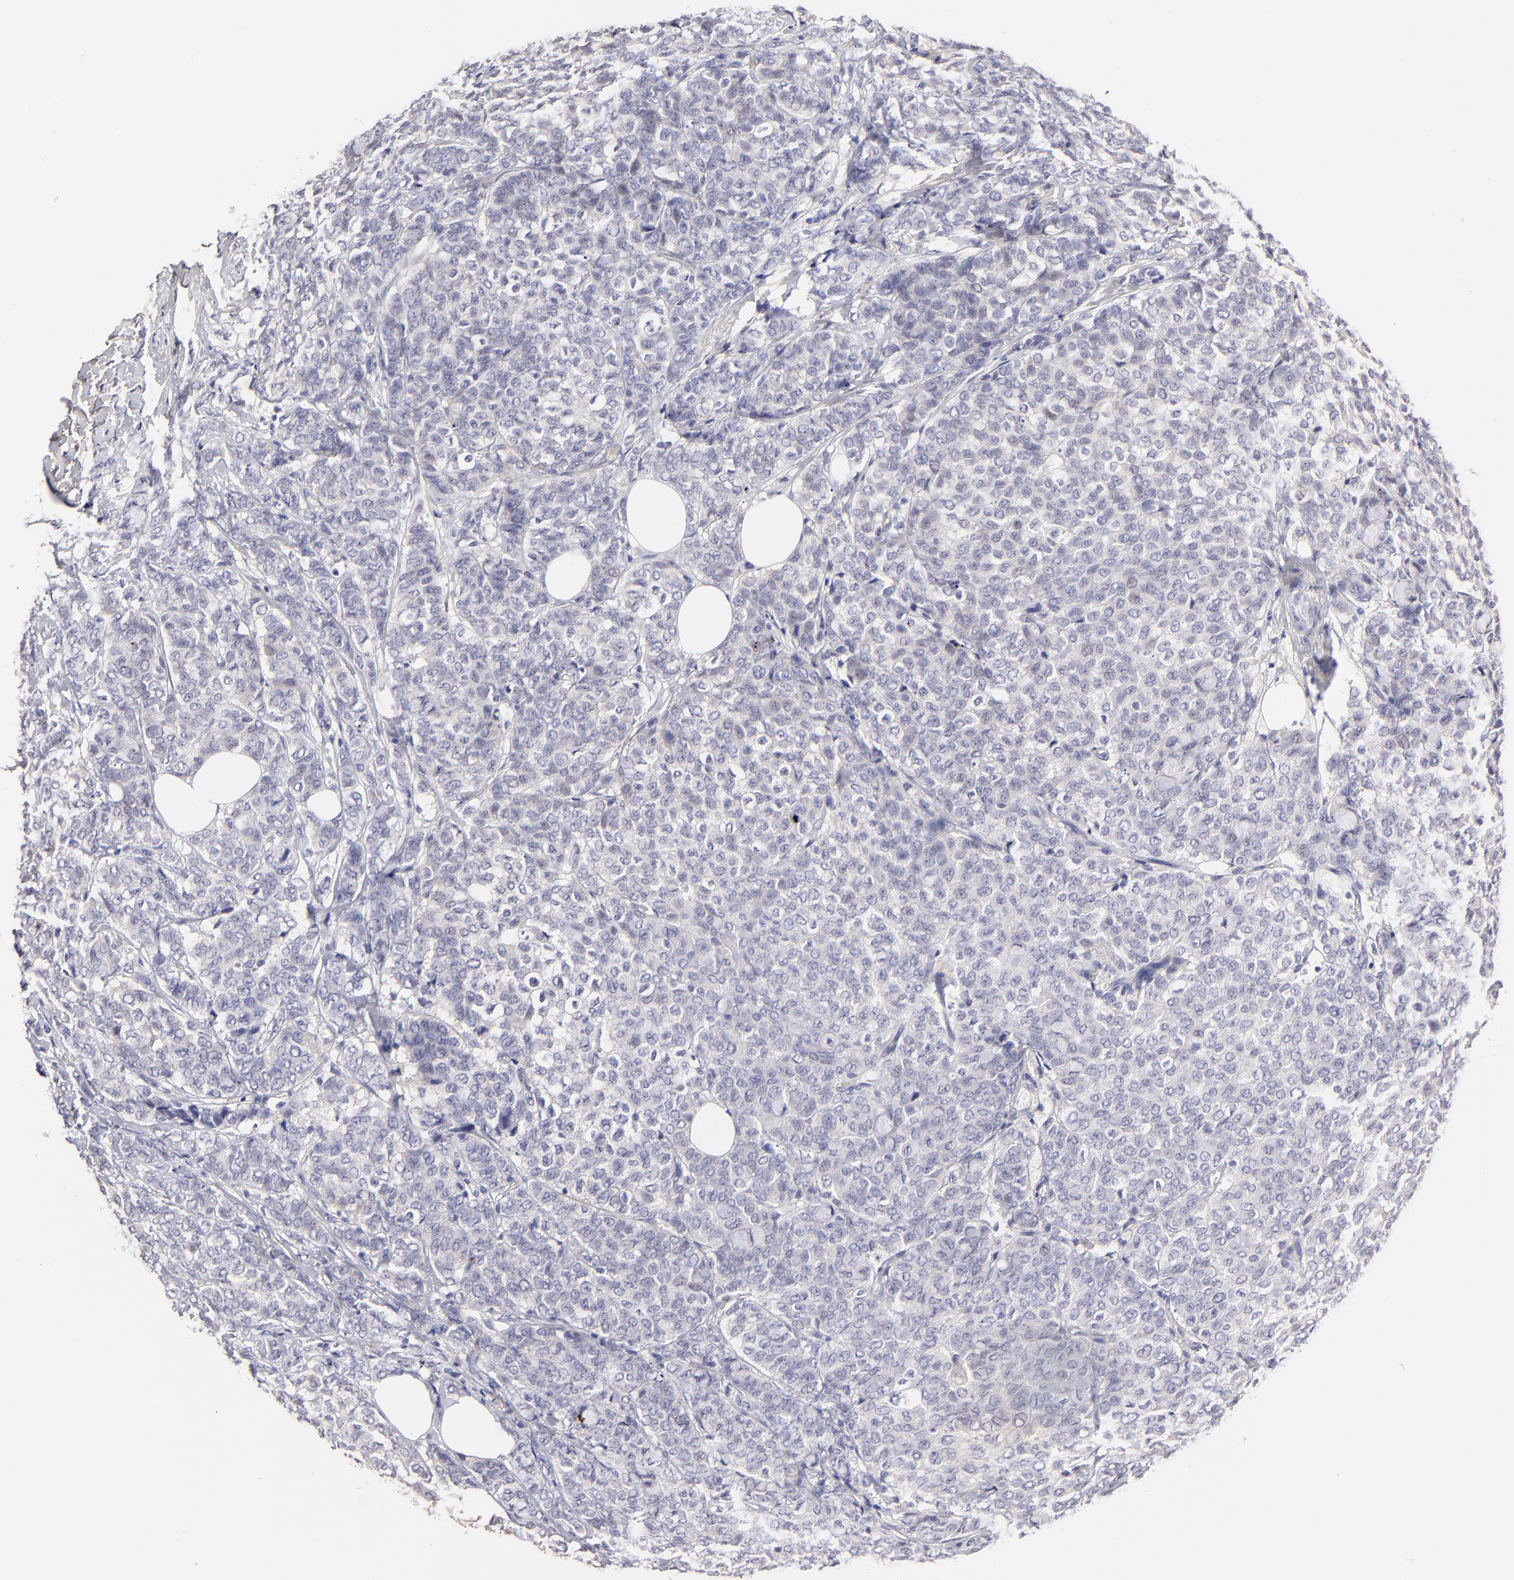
{"staining": {"intensity": "negative", "quantity": "none", "location": "none"}, "tissue": "breast cancer", "cell_type": "Tumor cells", "image_type": "cancer", "snomed": [{"axis": "morphology", "description": "Lobular carcinoma"}, {"axis": "topography", "description": "Breast"}], "caption": "Immunohistochemistry (IHC) of breast lobular carcinoma shows no positivity in tumor cells.", "gene": "BTG2", "patient": {"sex": "female", "age": 60}}